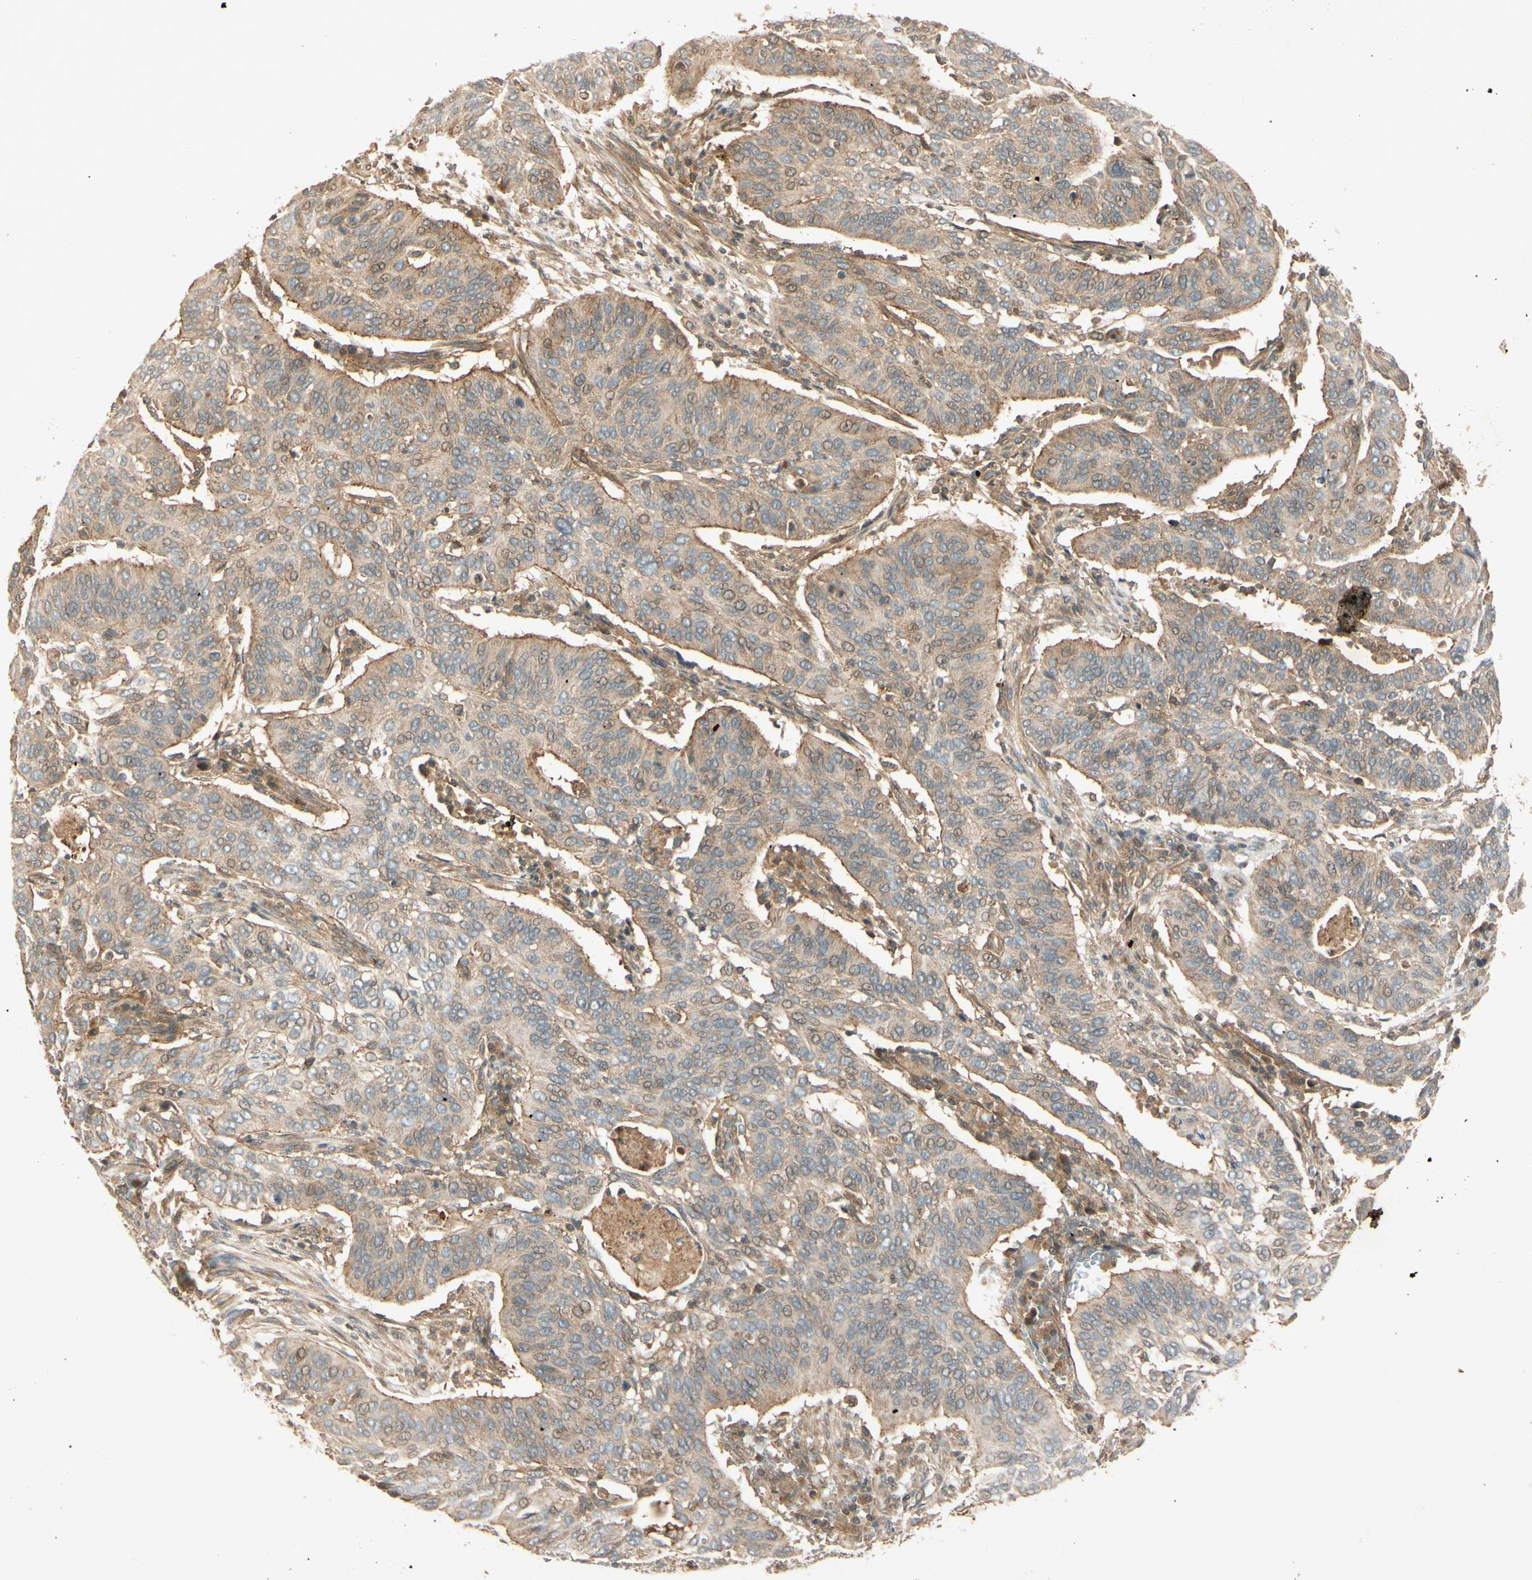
{"staining": {"intensity": "weak", "quantity": ">75%", "location": "cytoplasmic/membranous"}, "tissue": "cervical cancer", "cell_type": "Tumor cells", "image_type": "cancer", "snomed": [{"axis": "morphology", "description": "Squamous cell carcinoma, NOS"}, {"axis": "topography", "description": "Cervix"}], "caption": "Immunohistochemical staining of human squamous cell carcinoma (cervical) displays low levels of weak cytoplasmic/membranous staining in about >75% of tumor cells.", "gene": "EPHA8", "patient": {"sex": "female", "age": 39}}